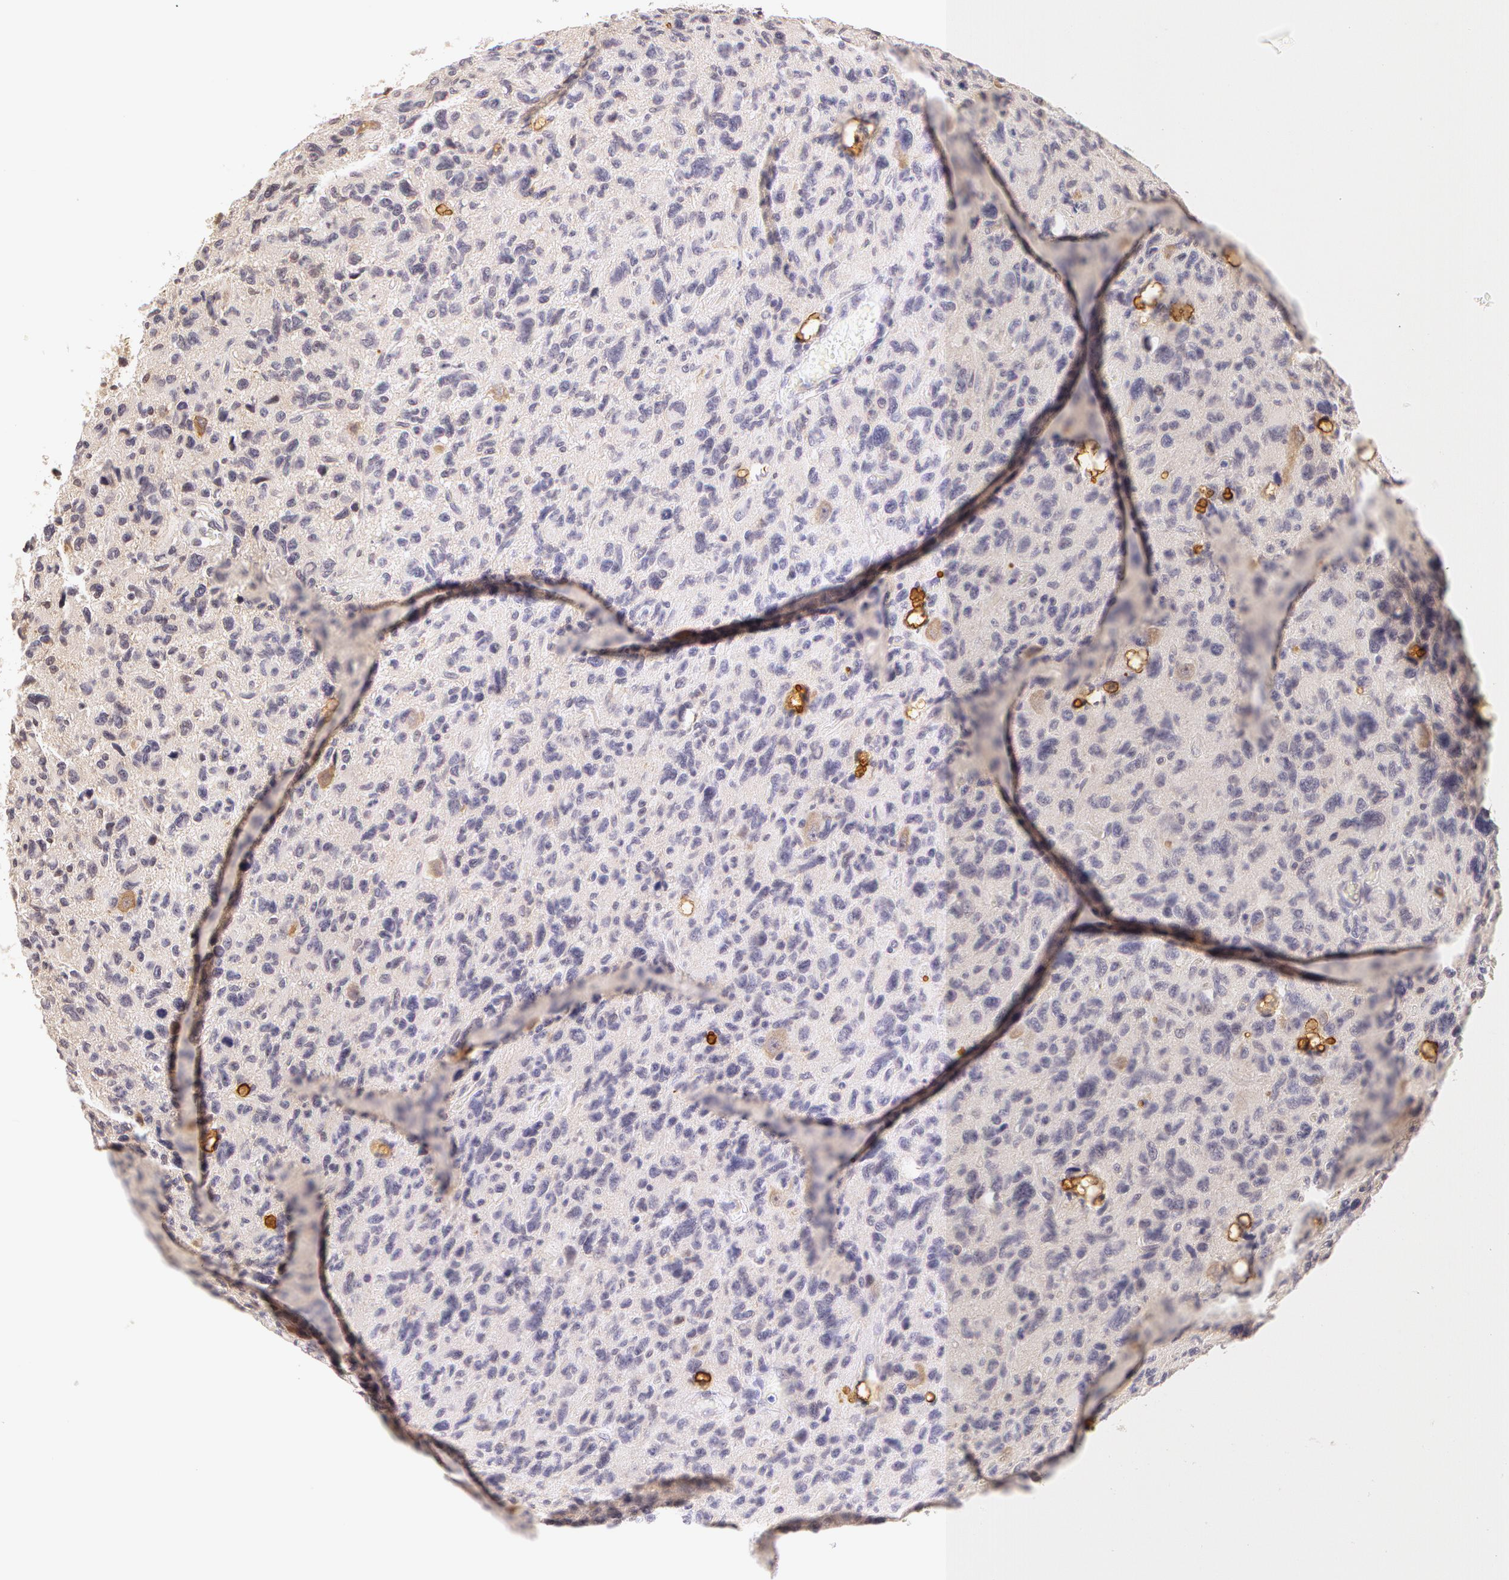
{"staining": {"intensity": "negative", "quantity": "none", "location": "none"}, "tissue": "glioma", "cell_type": "Tumor cells", "image_type": "cancer", "snomed": [{"axis": "morphology", "description": "Glioma, malignant, High grade"}, {"axis": "topography", "description": "Brain"}], "caption": "DAB (3,3'-diaminobenzidine) immunohistochemical staining of human high-grade glioma (malignant) exhibits no significant staining in tumor cells.", "gene": "ZNF597", "patient": {"sex": "female", "age": 60}}